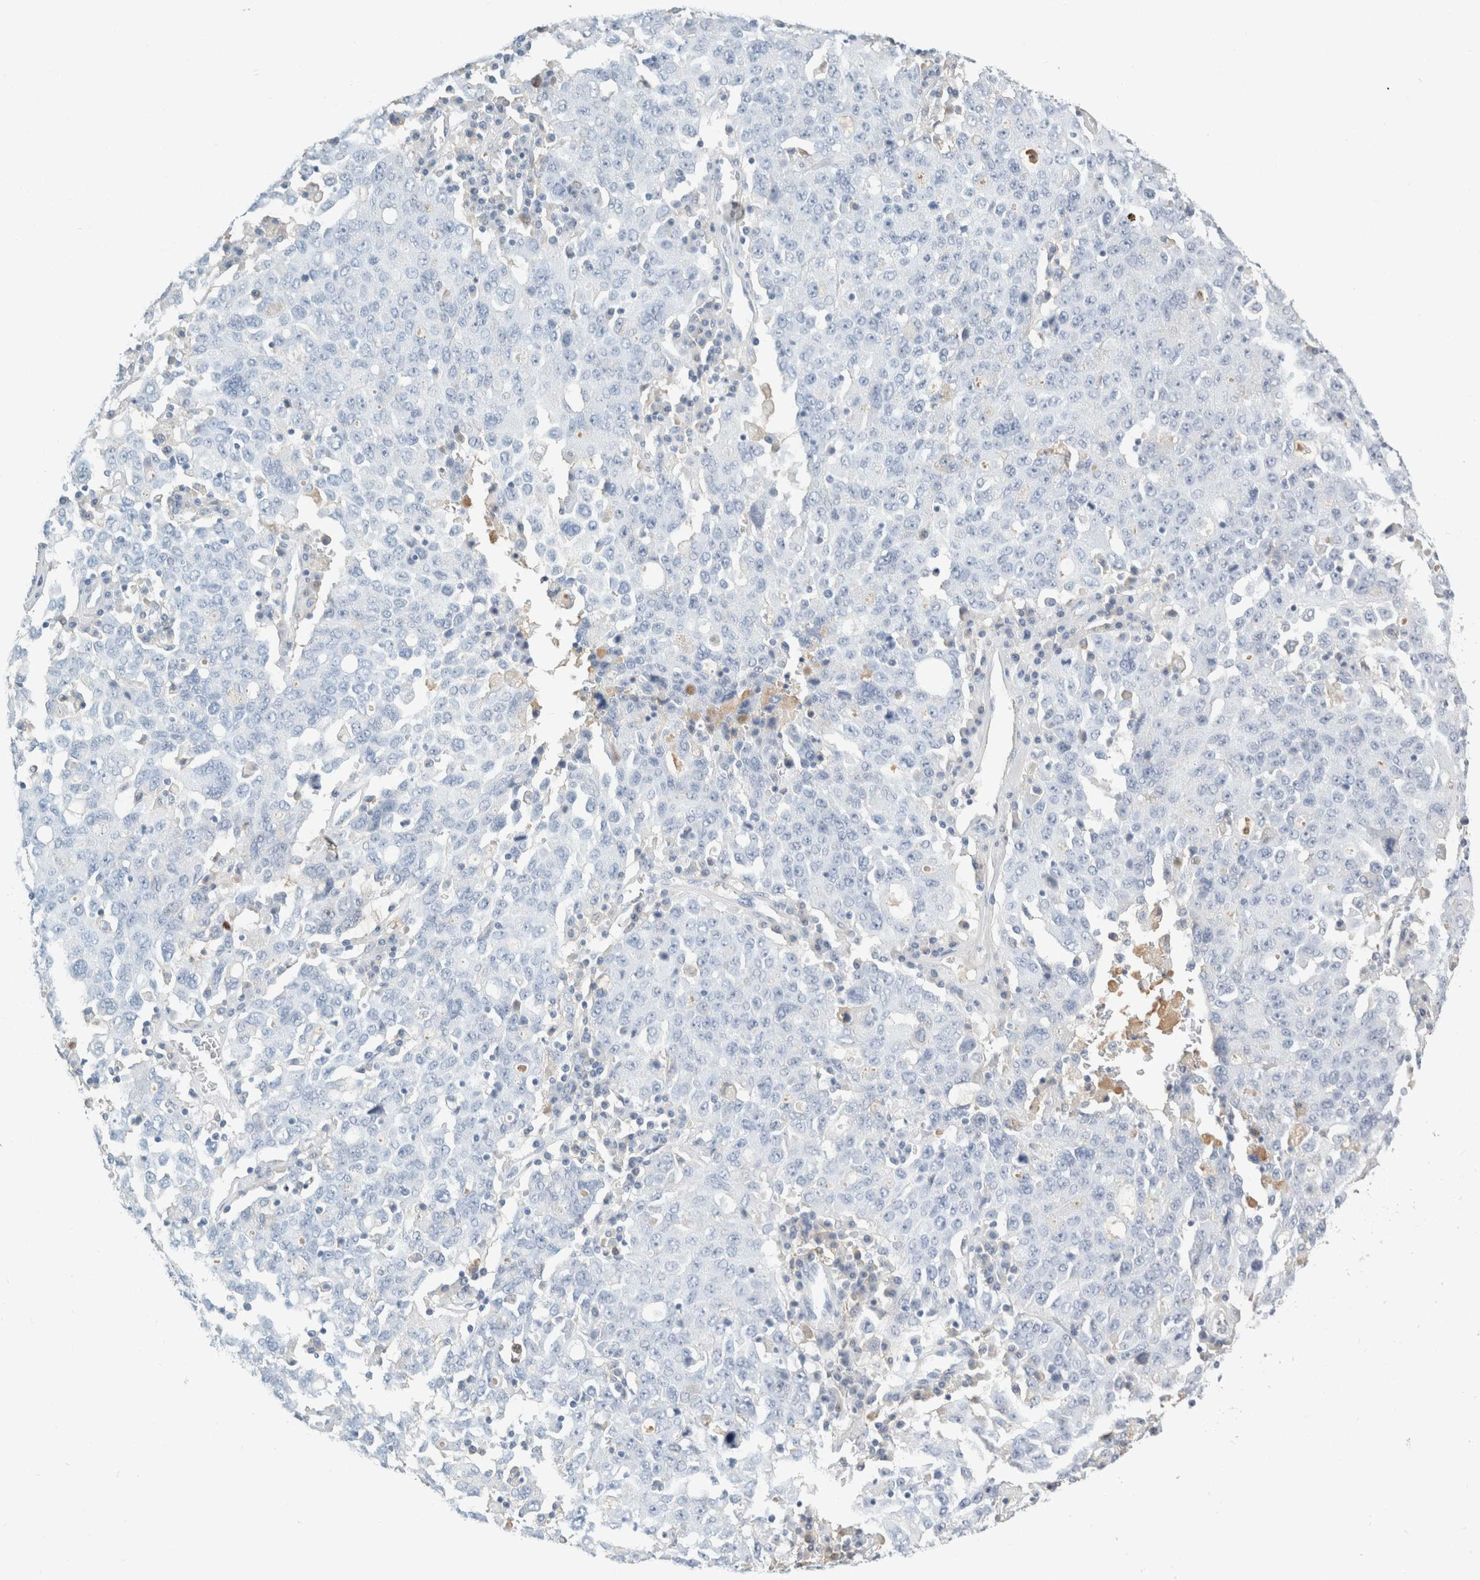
{"staining": {"intensity": "negative", "quantity": "none", "location": "none"}, "tissue": "ovarian cancer", "cell_type": "Tumor cells", "image_type": "cancer", "snomed": [{"axis": "morphology", "description": "Carcinoma, endometroid"}, {"axis": "topography", "description": "Ovary"}], "caption": "A histopathology image of ovarian cancer stained for a protein exhibits no brown staining in tumor cells. (DAB immunohistochemistry (IHC) visualized using brightfield microscopy, high magnification).", "gene": "TSPAN8", "patient": {"sex": "female", "age": 62}}